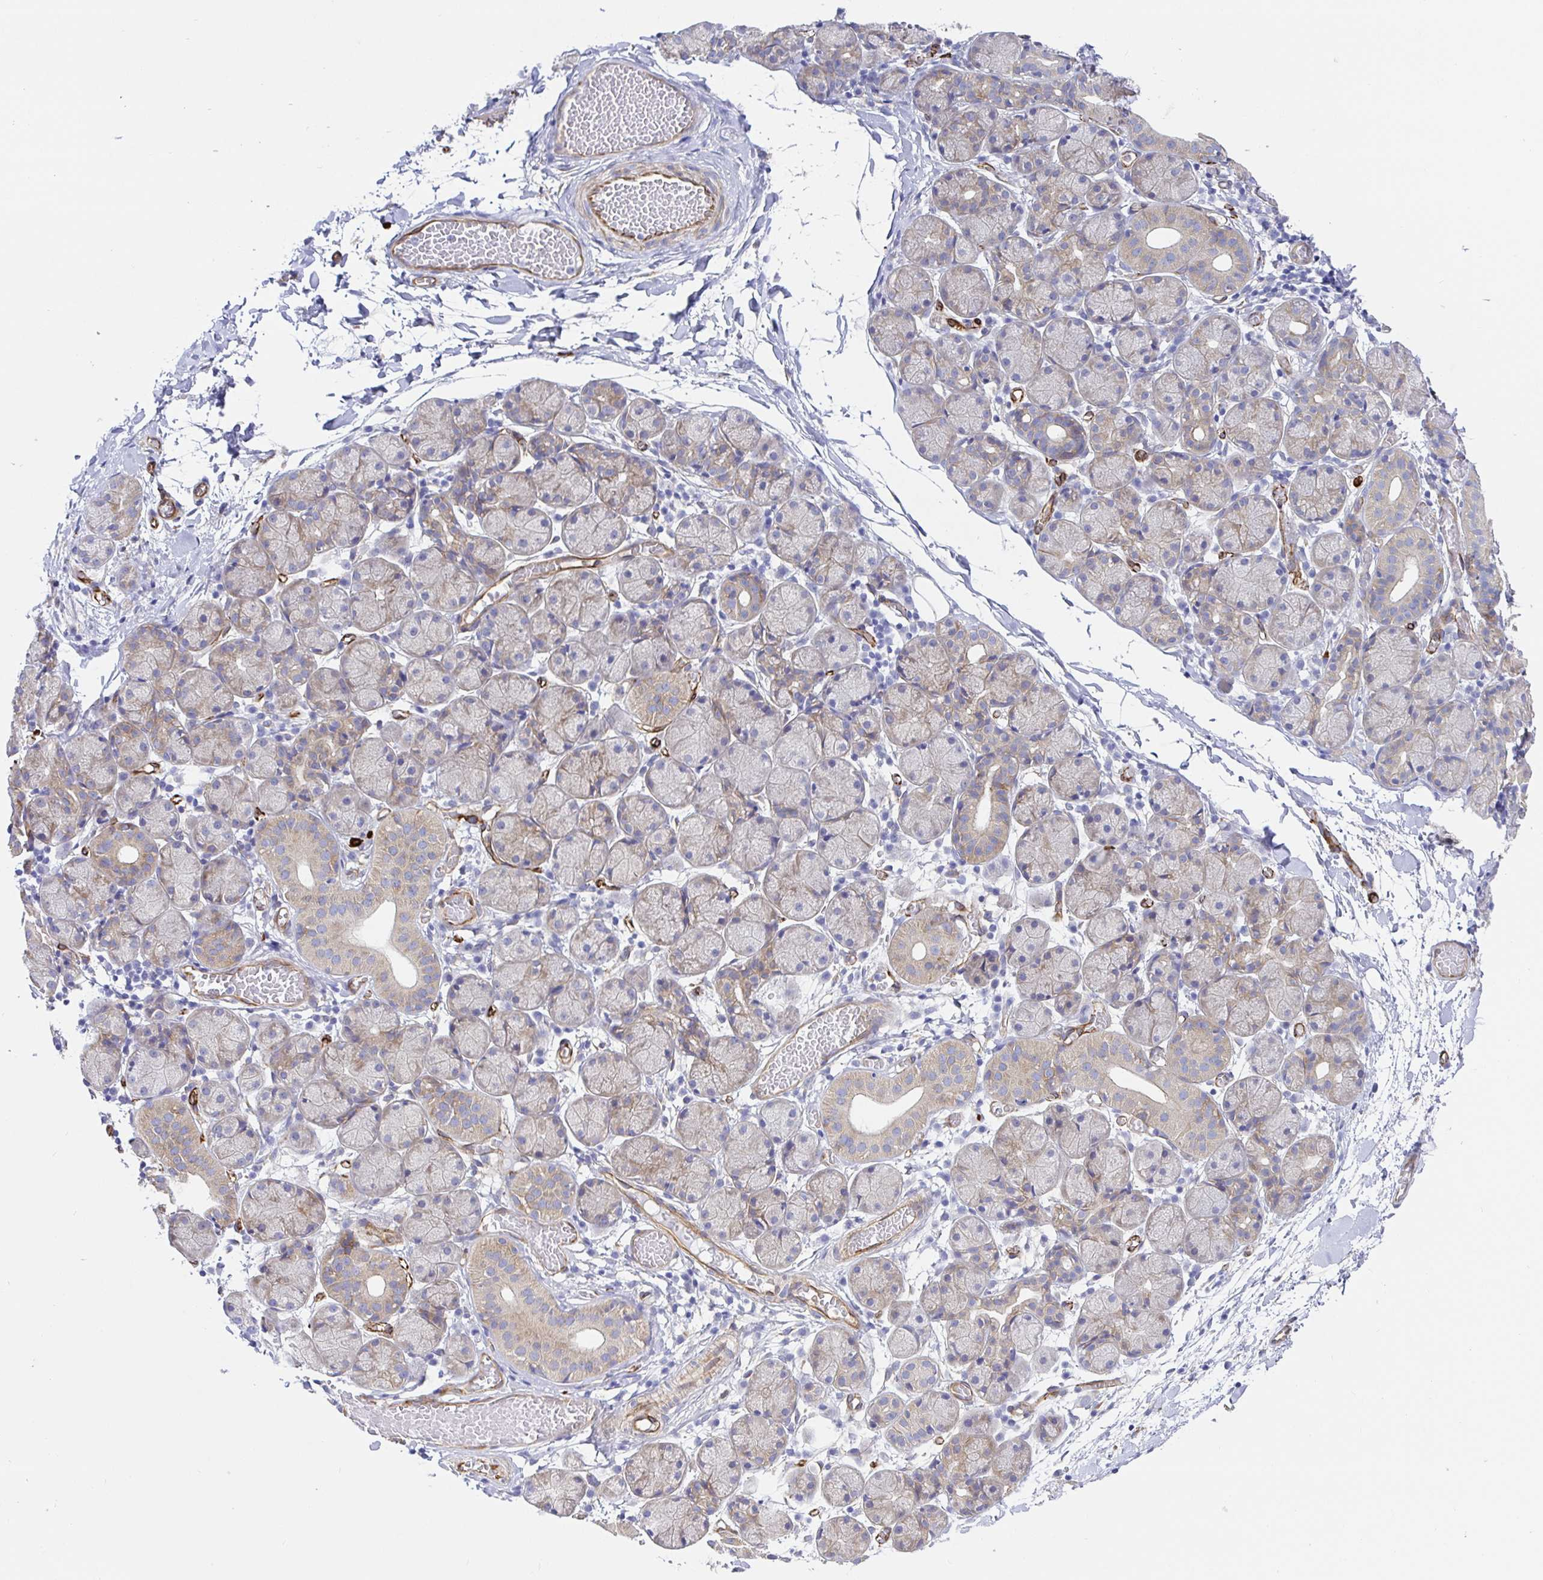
{"staining": {"intensity": "weak", "quantity": "25%-75%", "location": "cytoplasmic/membranous"}, "tissue": "salivary gland", "cell_type": "Glandular cells", "image_type": "normal", "snomed": [{"axis": "morphology", "description": "Normal tissue, NOS"}, {"axis": "topography", "description": "Salivary gland"}], "caption": "An immunohistochemistry (IHC) histopathology image of benign tissue is shown. Protein staining in brown shows weak cytoplasmic/membranous positivity in salivary gland within glandular cells. (DAB (3,3'-diaminobenzidine) = brown stain, brightfield microscopy at high magnification).", "gene": "DOCK1", "patient": {"sex": "female", "age": 24}}